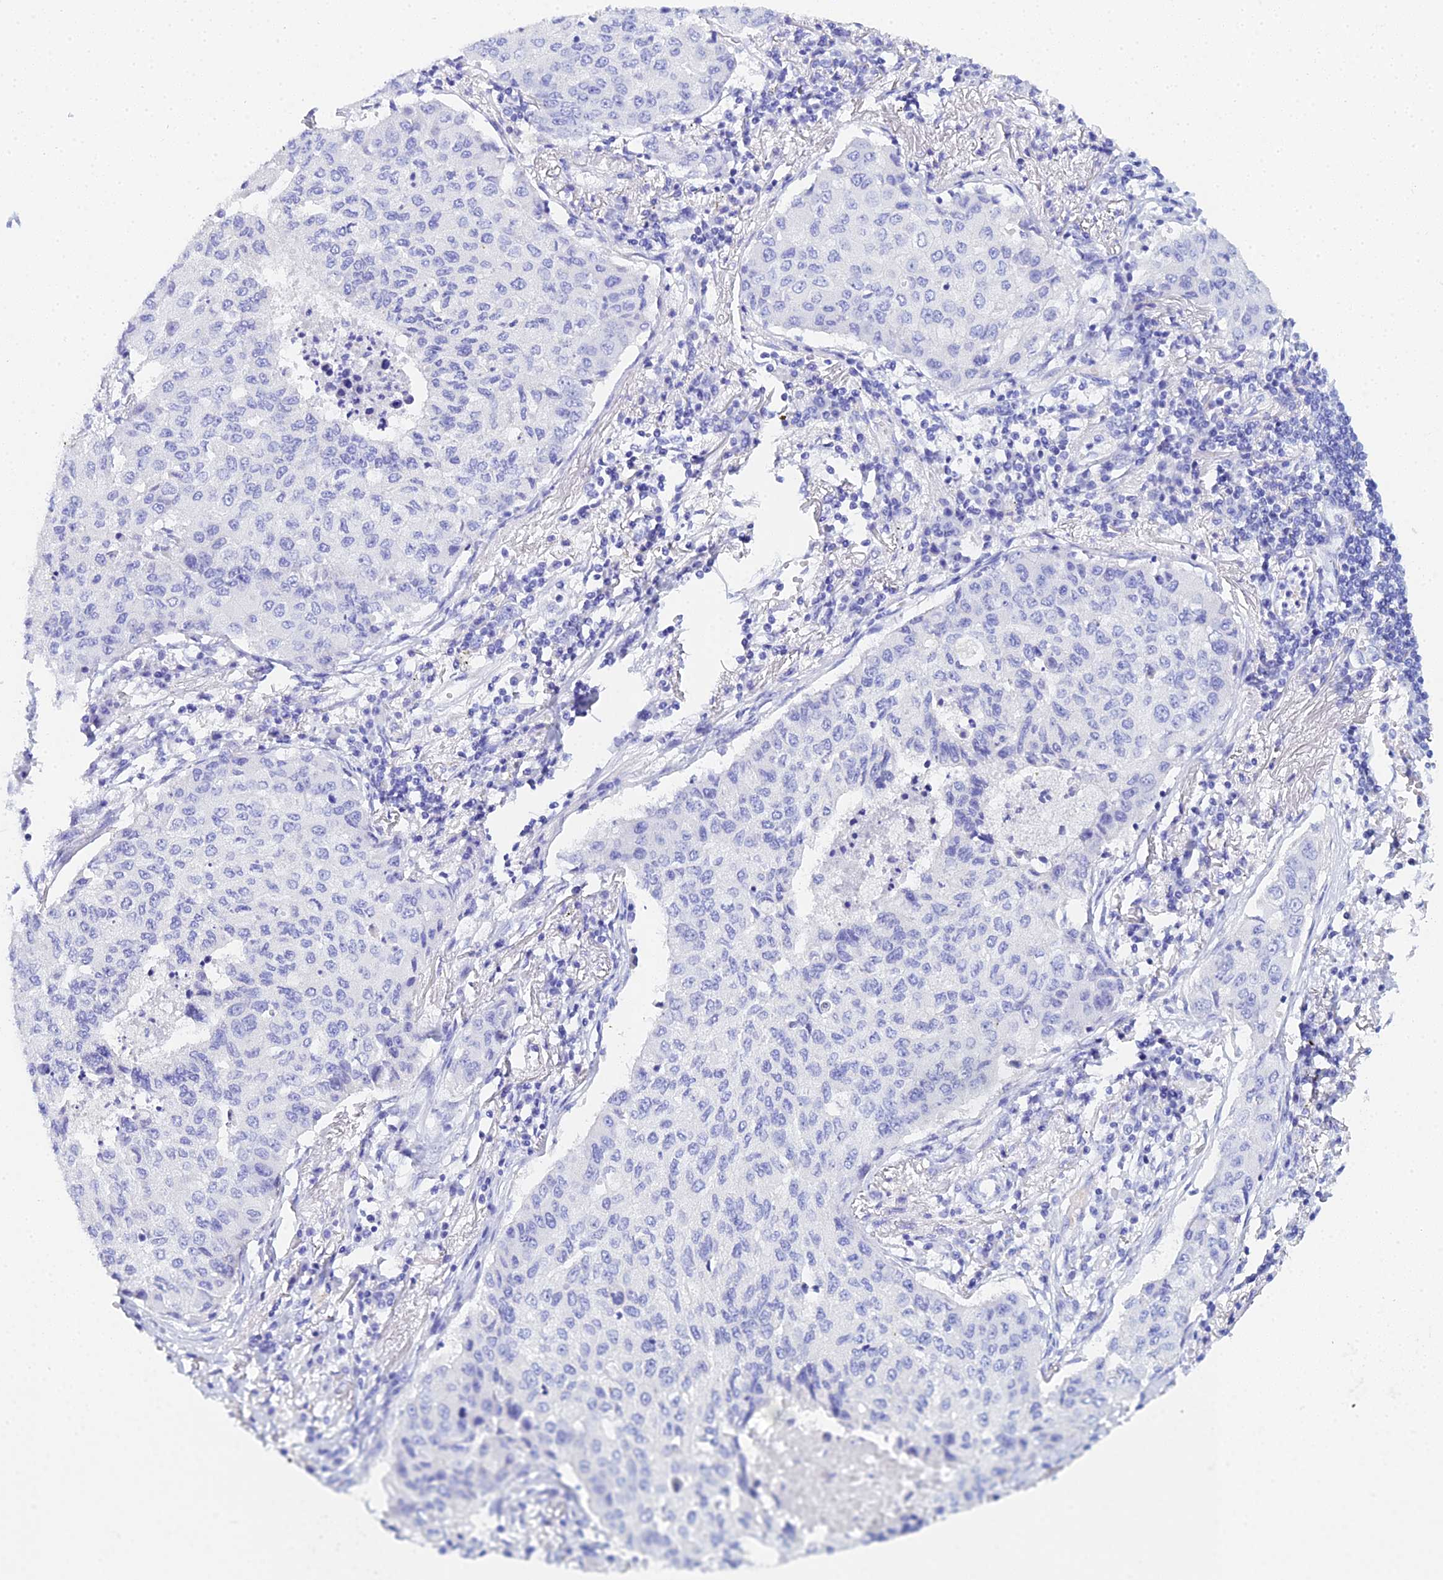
{"staining": {"intensity": "negative", "quantity": "none", "location": "none"}, "tissue": "lung cancer", "cell_type": "Tumor cells", "image_type": "cancer", "snomed": [{"axis": "morphology", "description": "Squamous cell carcinoma, NOS"}, {"axis": "topography", "description": "Lung"}], "caption": "A high-resolution image shows IHC staining of lung cancer, which demonstrates no significant positivity in tumor cells.", "gene": "CELA3A", "patient": {"sex": "male", "age": 74}}